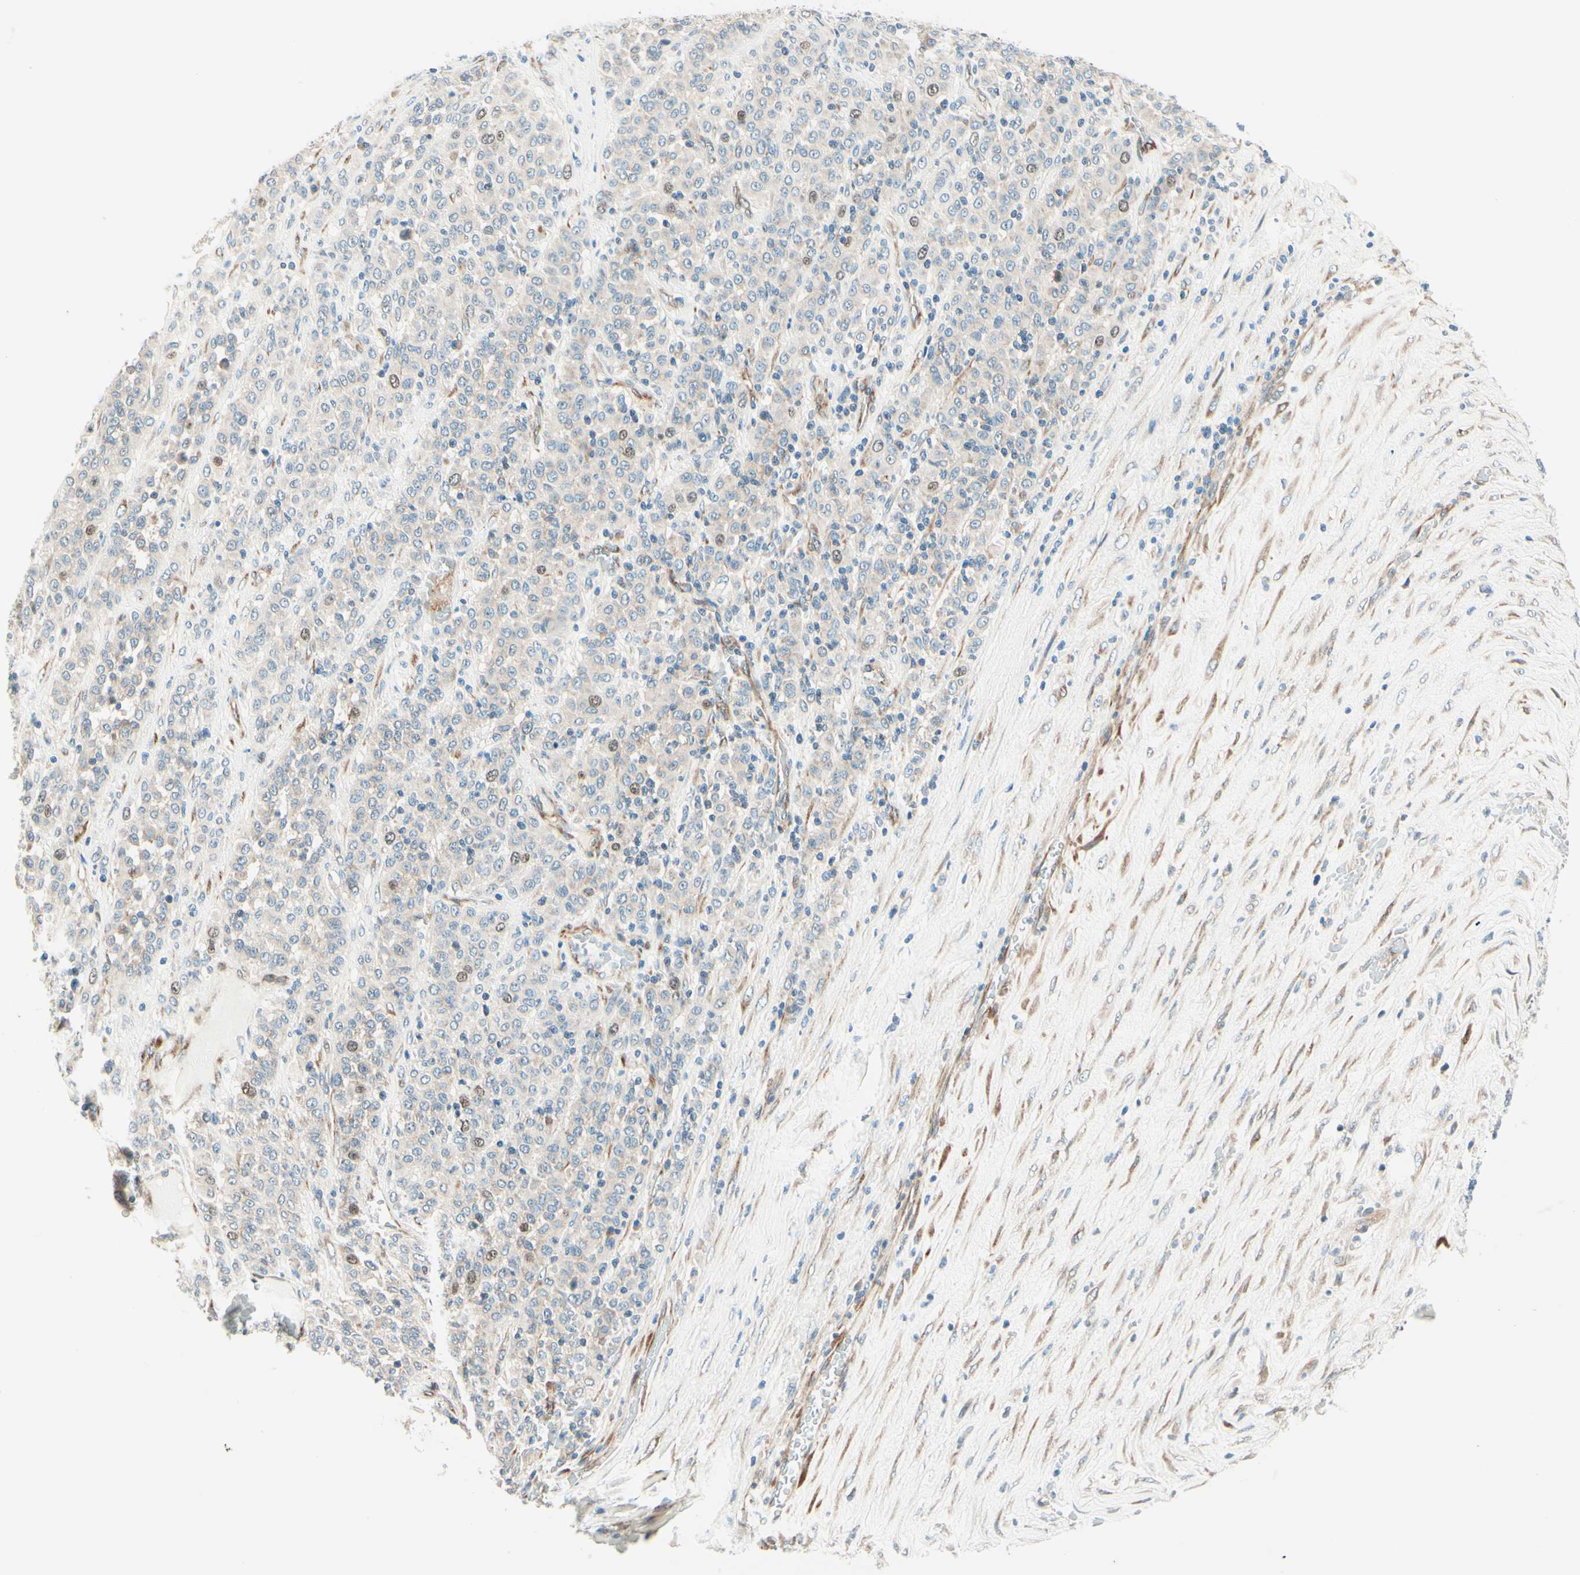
{"staining": {"intensity": "moderate", "quantity": "<25%", "location": "cytoplasmic/membranous,nuclear"}, "tissue": "melanoma", "cell_type": "Tumor cells", "image_type": "cancer", "snomed": [{"axis": "morphology", "description": "Malignant melanoma, Metastatic site"}, {"axis": "topography", "description": "Pancreas"}], "caption": "A brown stain shows moderate cytoplasmic/membranous and nuclear positivity of a protein in melanoma tumor cells.", "gene": "TAOK2", "patient": {"sex": "female", "age": 30}}